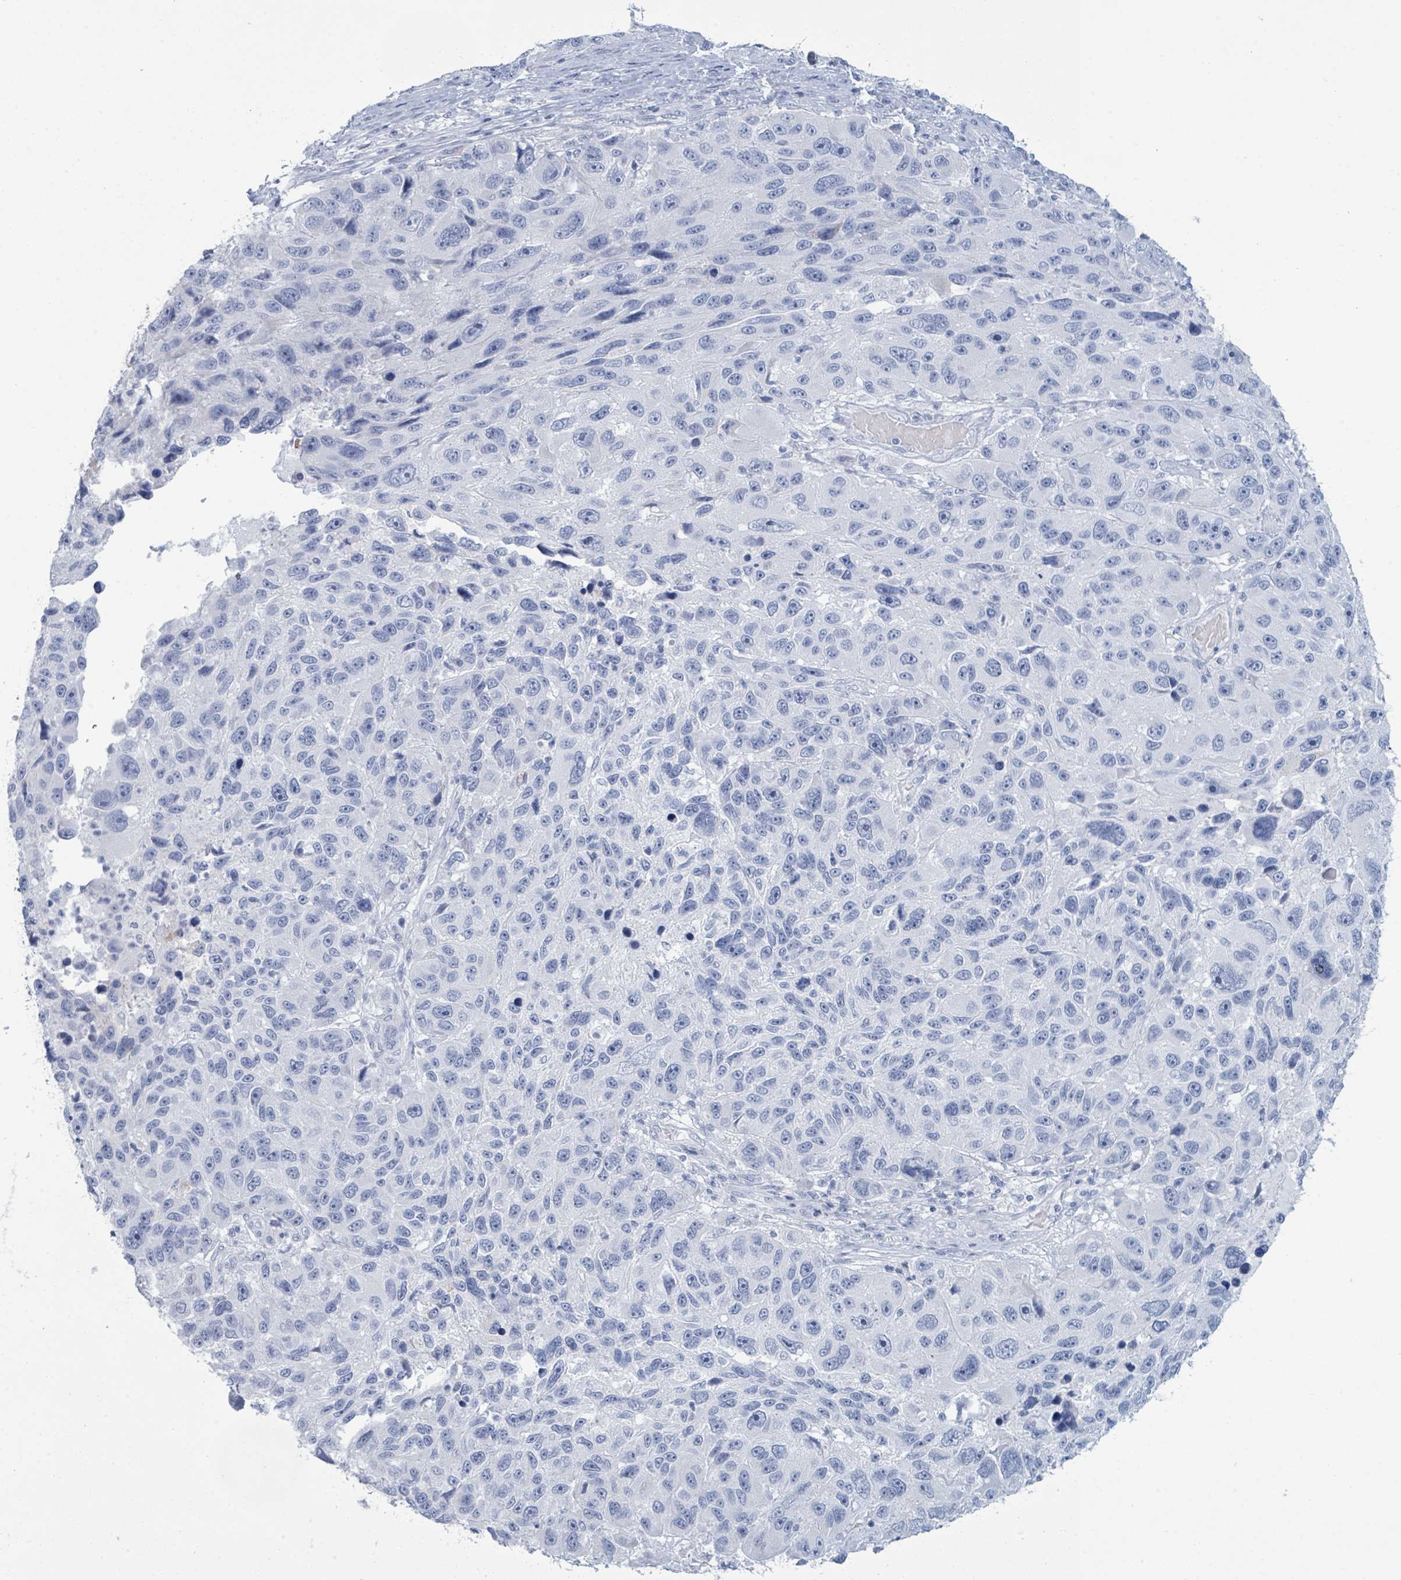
{"staining": {"intensity": "negative", "quantity": "none", "location": "none"}, "tissue": "melanoma", "cell_type": "Tumor cells", "image_type": "cancer", "snomed": [{"axis": "morphology", "description": "Malignant melanoma, NOS"}, {"axis": "topography", "description": "Skin"}], "caption": "This is an immunohistochemistry (IHC) photomicrograph of human malignant melanoma. There is no staining in tumor cells.", "gene": "PGA3", "patient": {"sex": "male", "age": 53}}